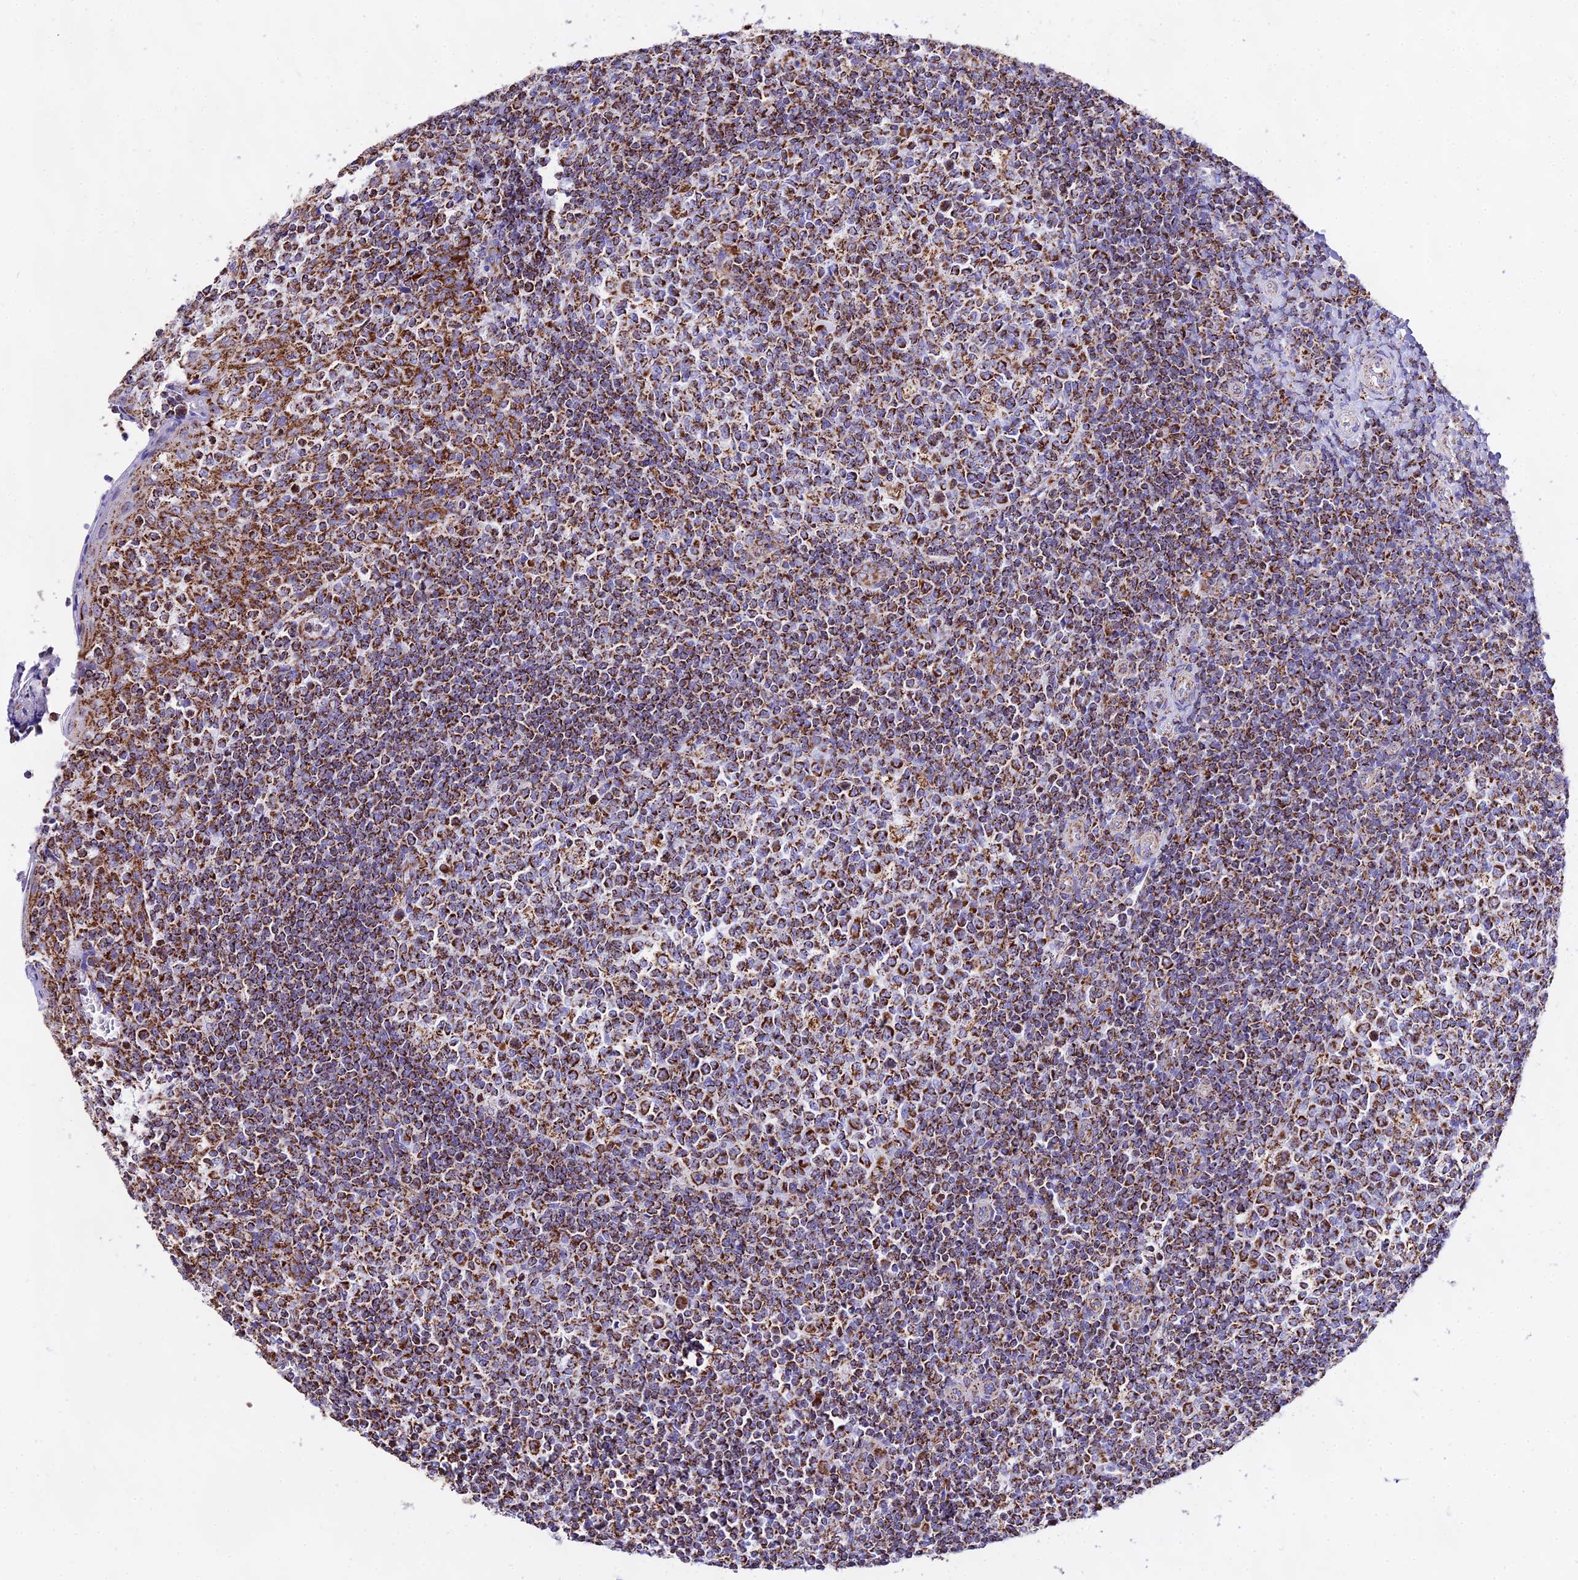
{"staining": {"intensity": "strong", "quantity": ">75%", "location": "cytoplasmic/membranous"}, "tissue": "tonsil", "cell_type": "Germinal center cells", "image_type": "normal", "snomed": [{"axis": "morphology", "description": "Normal tissue, NOS"}, {"axis": "topography", "description": "Tonsil"}], "caption": "Protein analysis of benign tonsil displays strong cytoplasmic/membranous positivity in about >75% of germinal center cells.", "gene": "ATP5PD", "patient": {"sex": "female", "age": 19}}